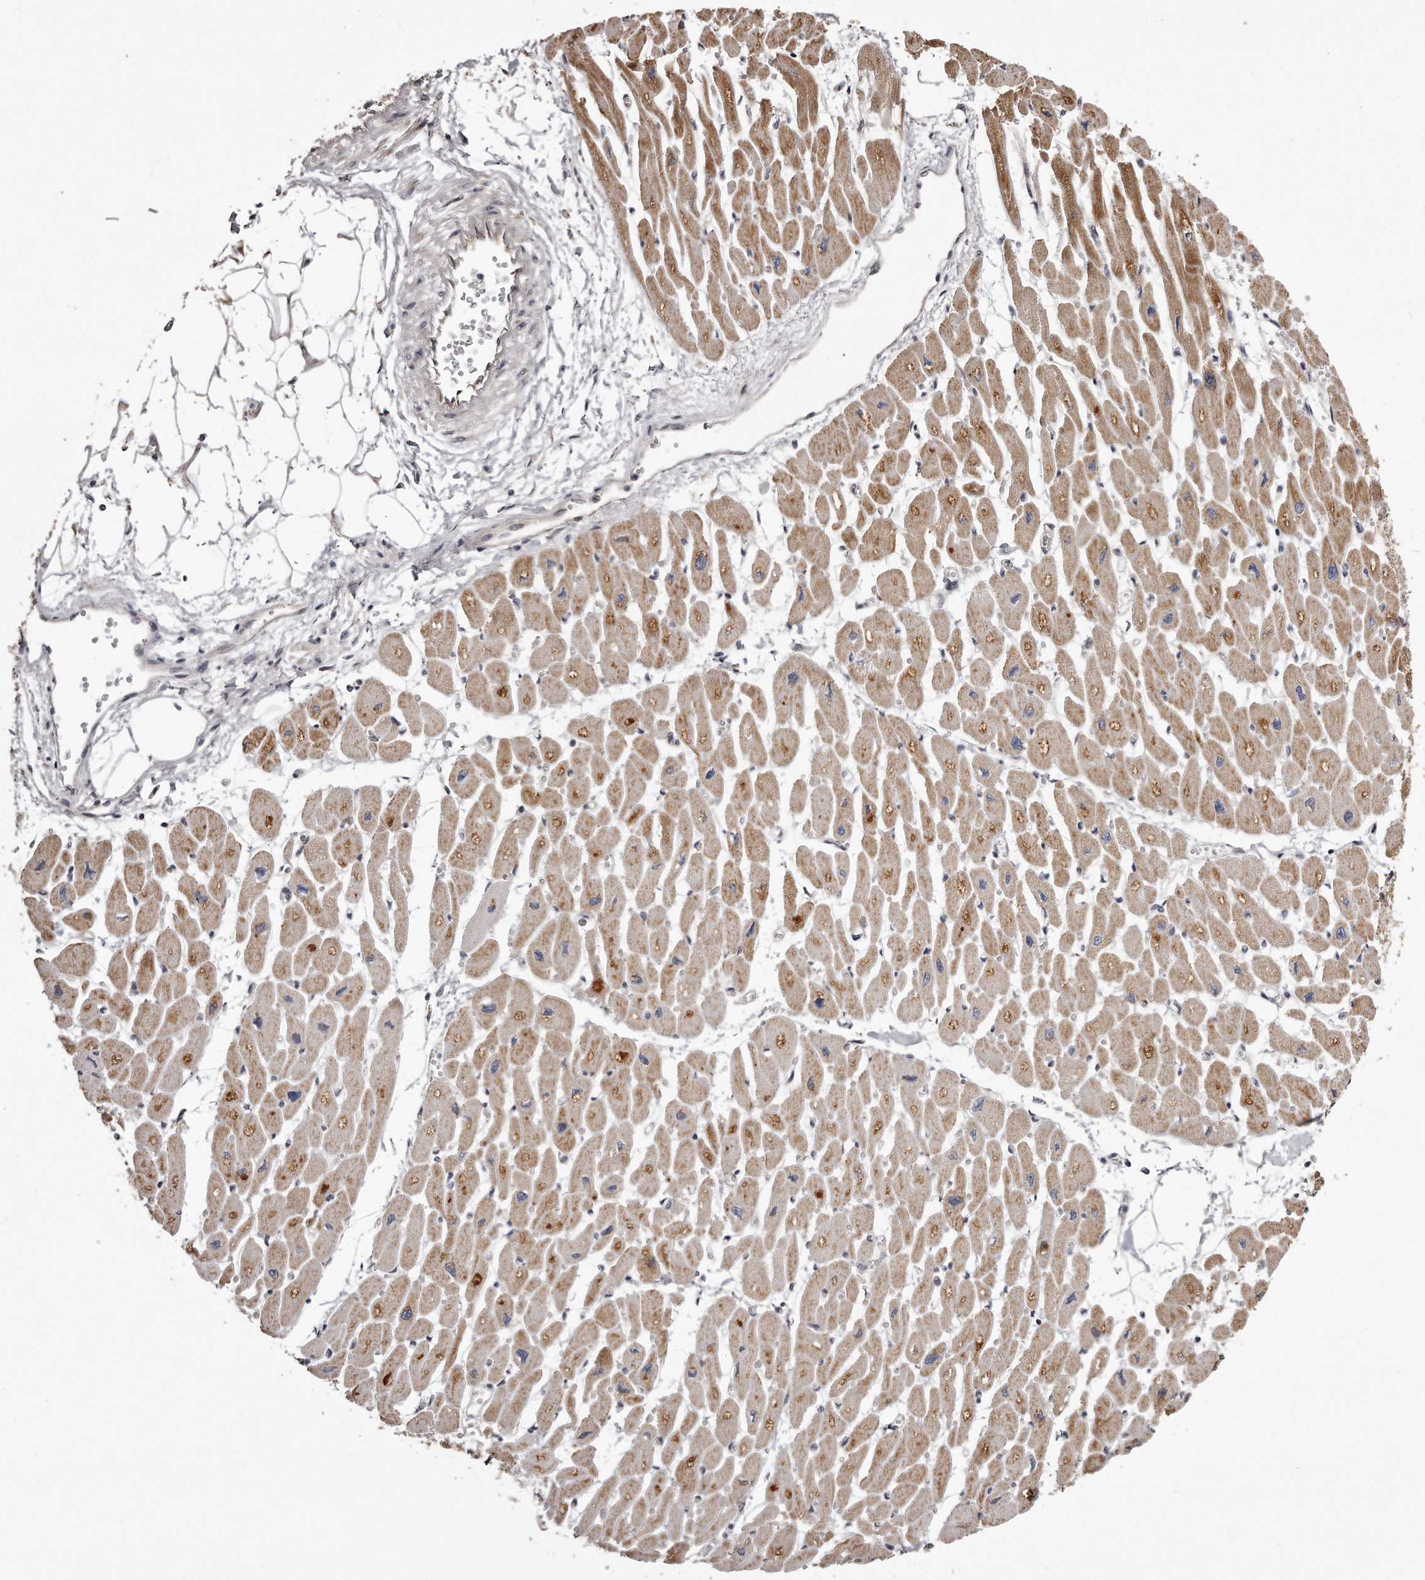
{"staining": {"intensity": "moderate", "quantity": "<25%", "location": "cytoplasmic/membranous"}, "tissue": "heart muscle", "cell_type": "Cardiomyocytes", "image_type": "normal", "snomed": [{"axis": "morphology", "description": "Normal tissue, NOS"}, {"axis": "topography", "description": "Heart"}], "caption": "The immunohistochemical stain shows moderate cytoplasmic/membranous expression in cardiomyocytes of normal heart muscle. (IHC, brightfield microscopy, high magnification).", "gene": "TRAPPC14", "patient": {"sex": "female", "age": 54}}